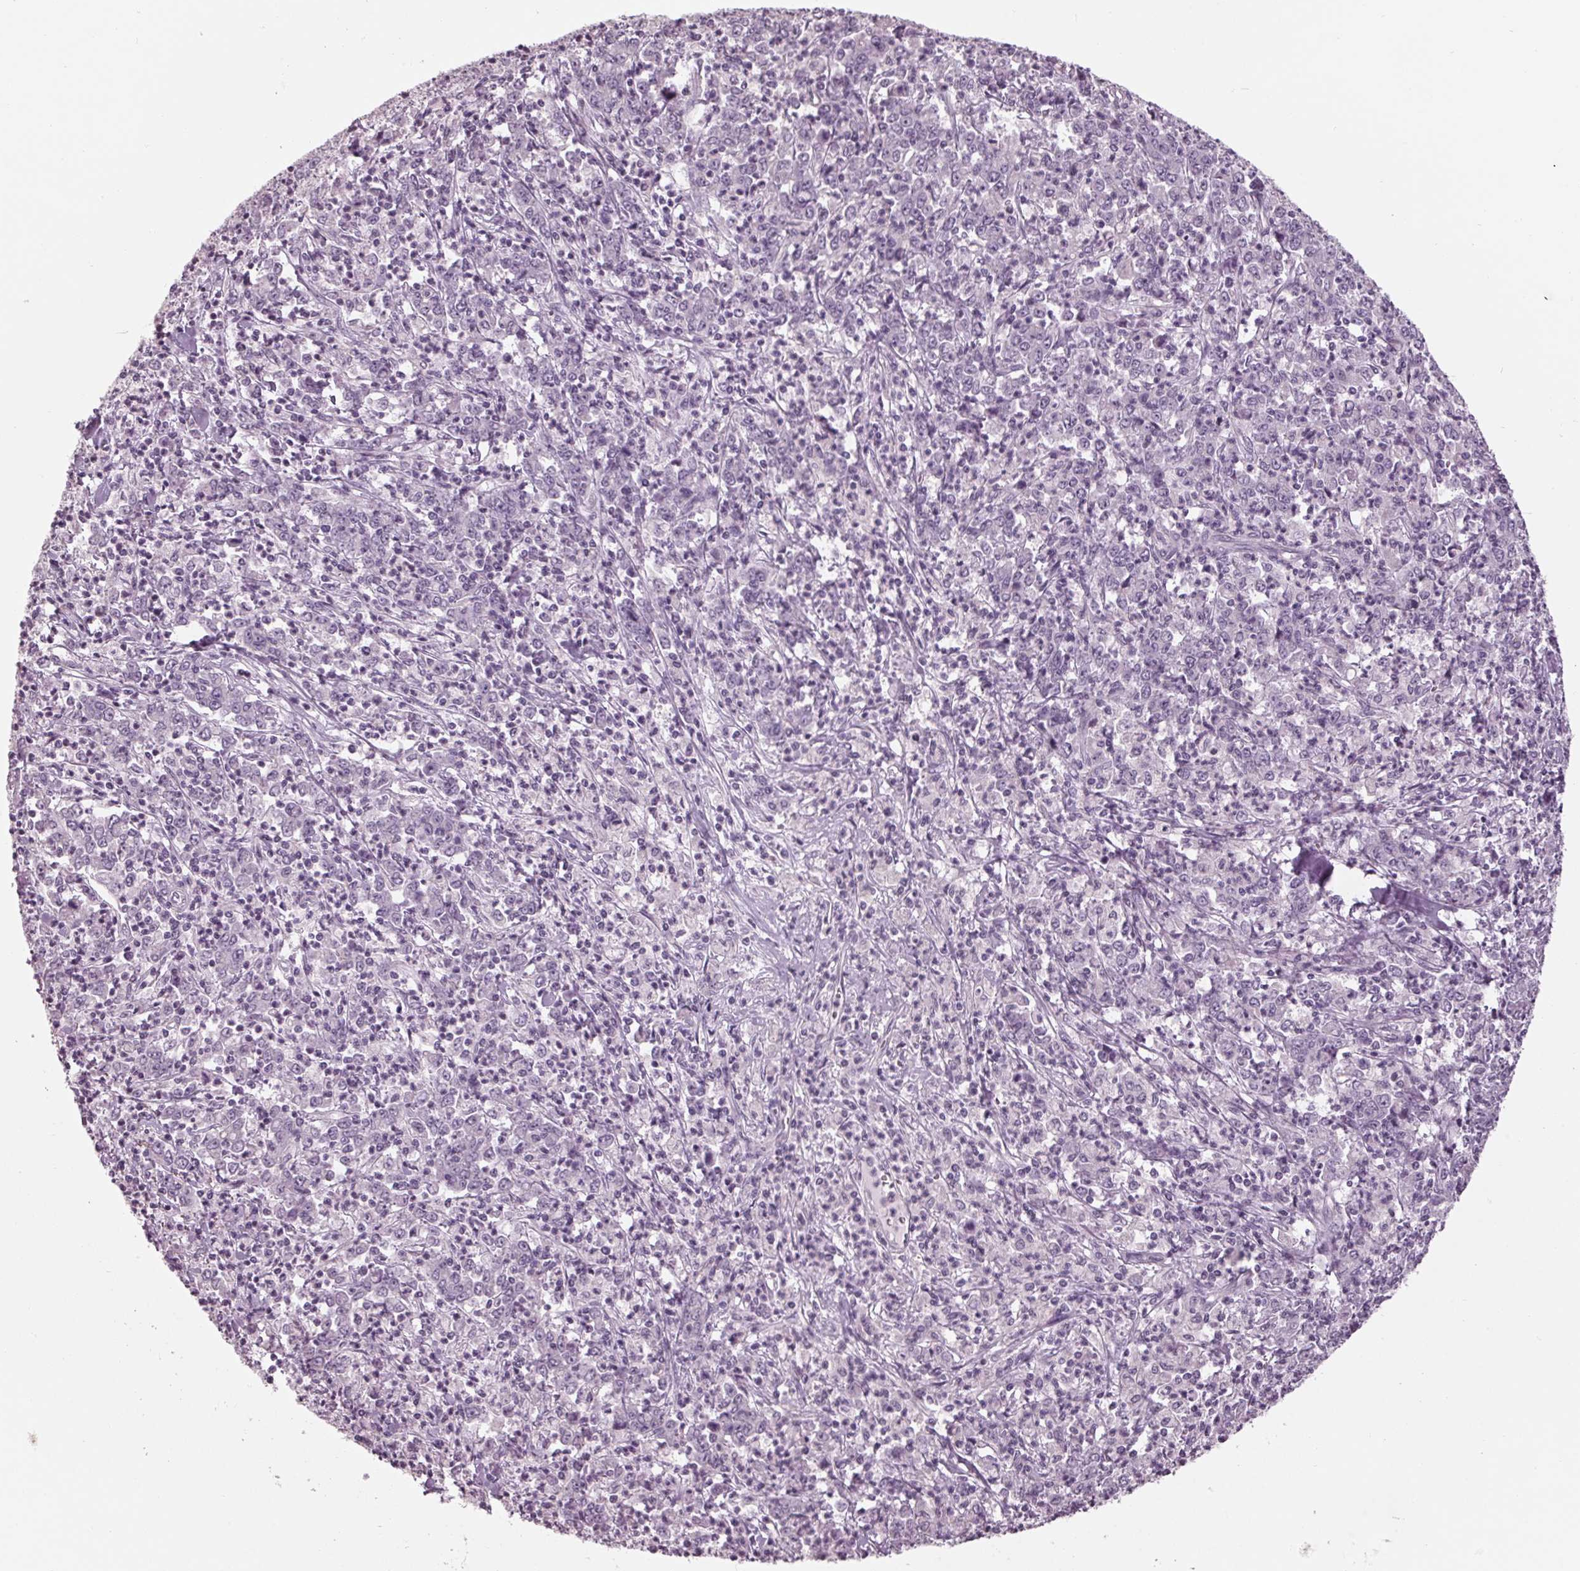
{"staining": {"intensity": "negative", "quantity": "none", "location": "none"}, "tissue": "stomach cancer", "cell_type": "Tumor cells", "image_type": "cancer", "snomed": [{"axis": "morphology", "description": "Adenocarcinoma, NOS"}, {"axis": "topography", "description": "Stomach, lower"}], "caption": "Immunohistochemistry histopathology image of adenocarcinoma (stomach) stained for a protein (brown), which reveals no expression in tumor cells.", "gene": "TNNC2", "patient": {"sex": "female", "age": 71}}